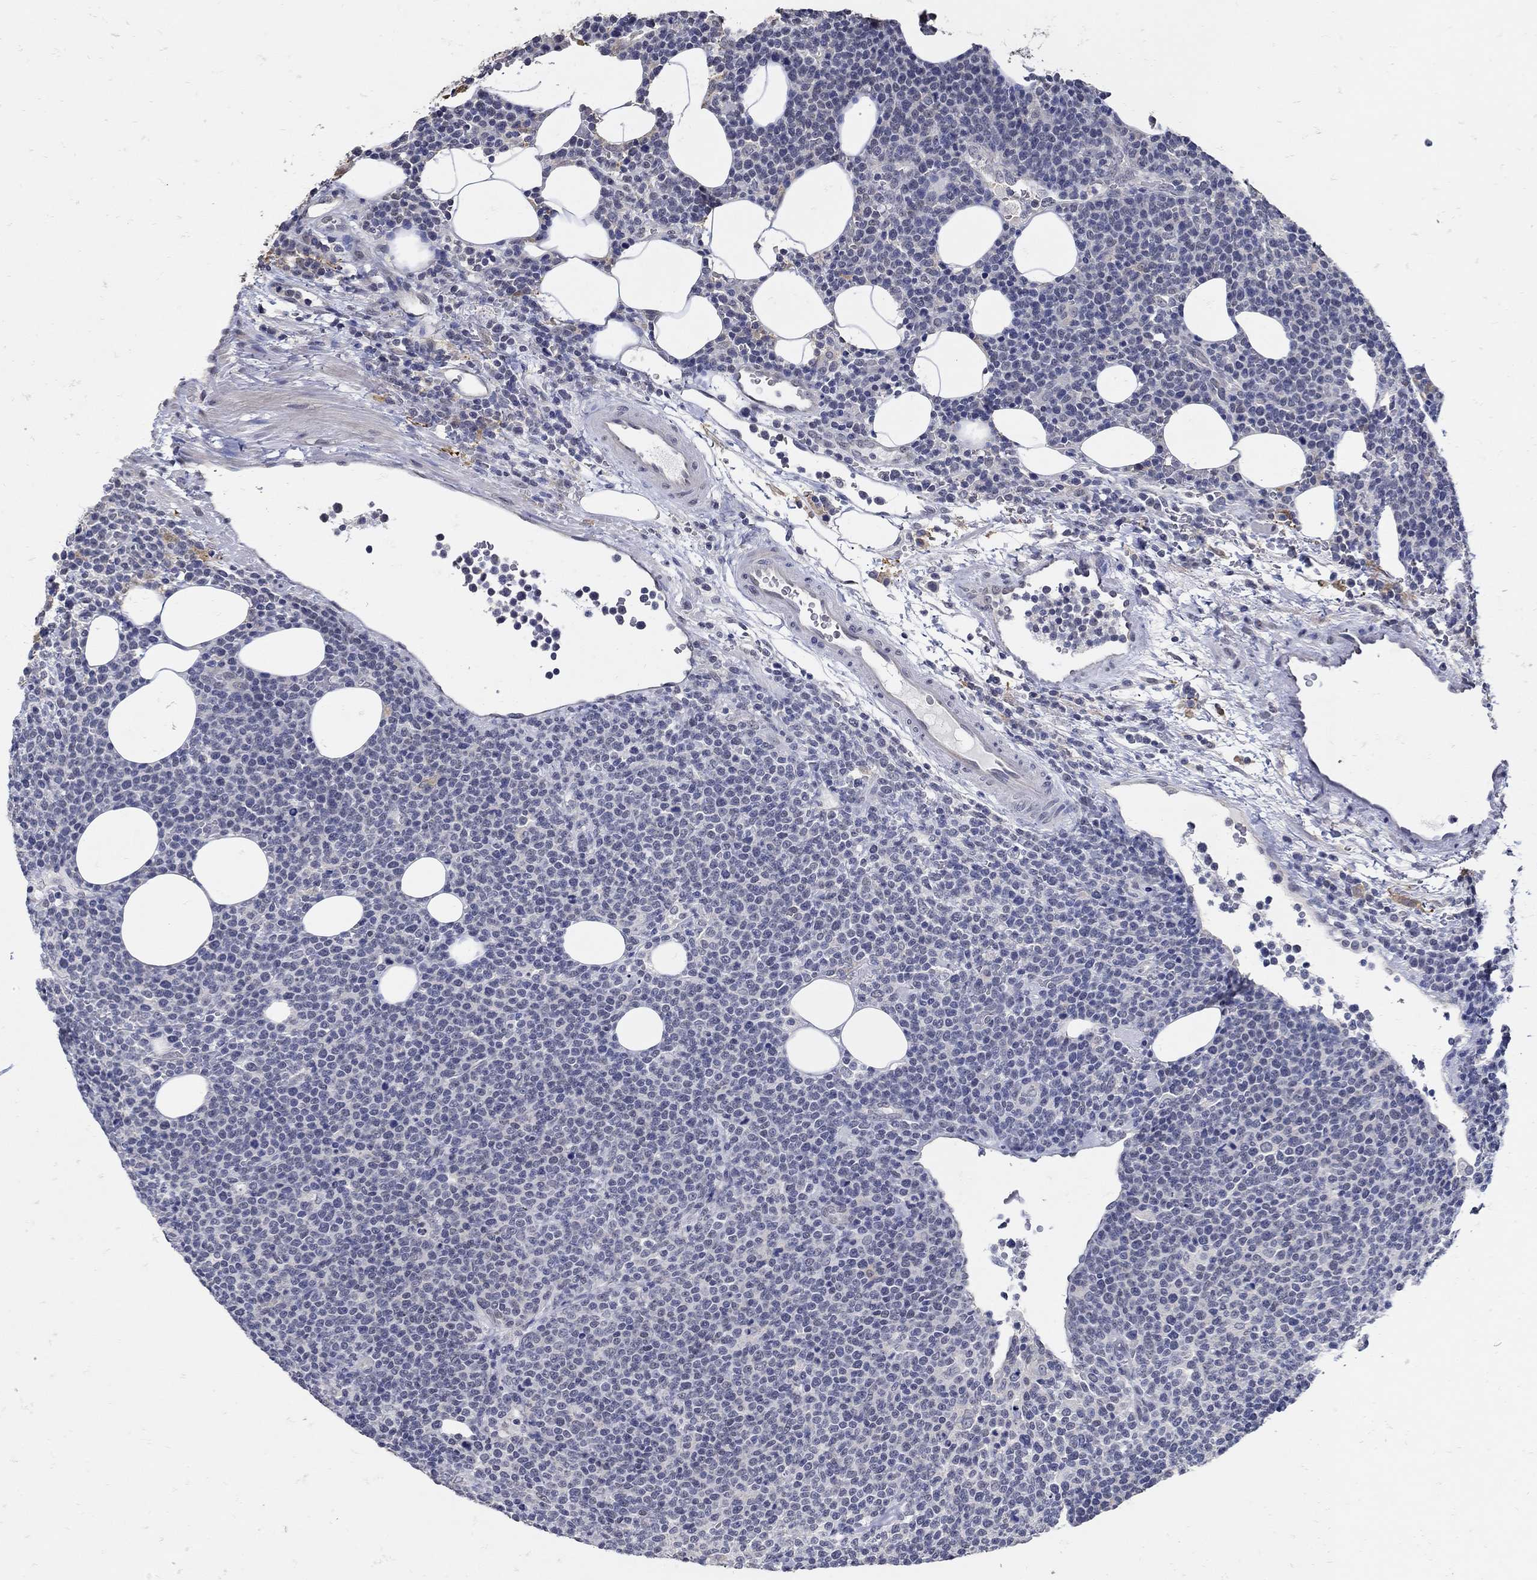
{"staining": {"intensity": "negative", "quantity": "none", "location": "none"}, "tissue": "lymphoma", "cell_type": "Tumor cells", "image_type": "cancer", "snomed": [{"axis": "morphology", "description": "Malignant lymphoma, non-Hodgkin's type, High grade"}, {"axis": "topography", "description": "Lymph node"}], "caption": "Tumor cells show no significant staining in high-grade malignant lymphoma, non-Hodgkin's type.", "gene": "KCNN3", "patient": {"sex": "male", "age": 61}}